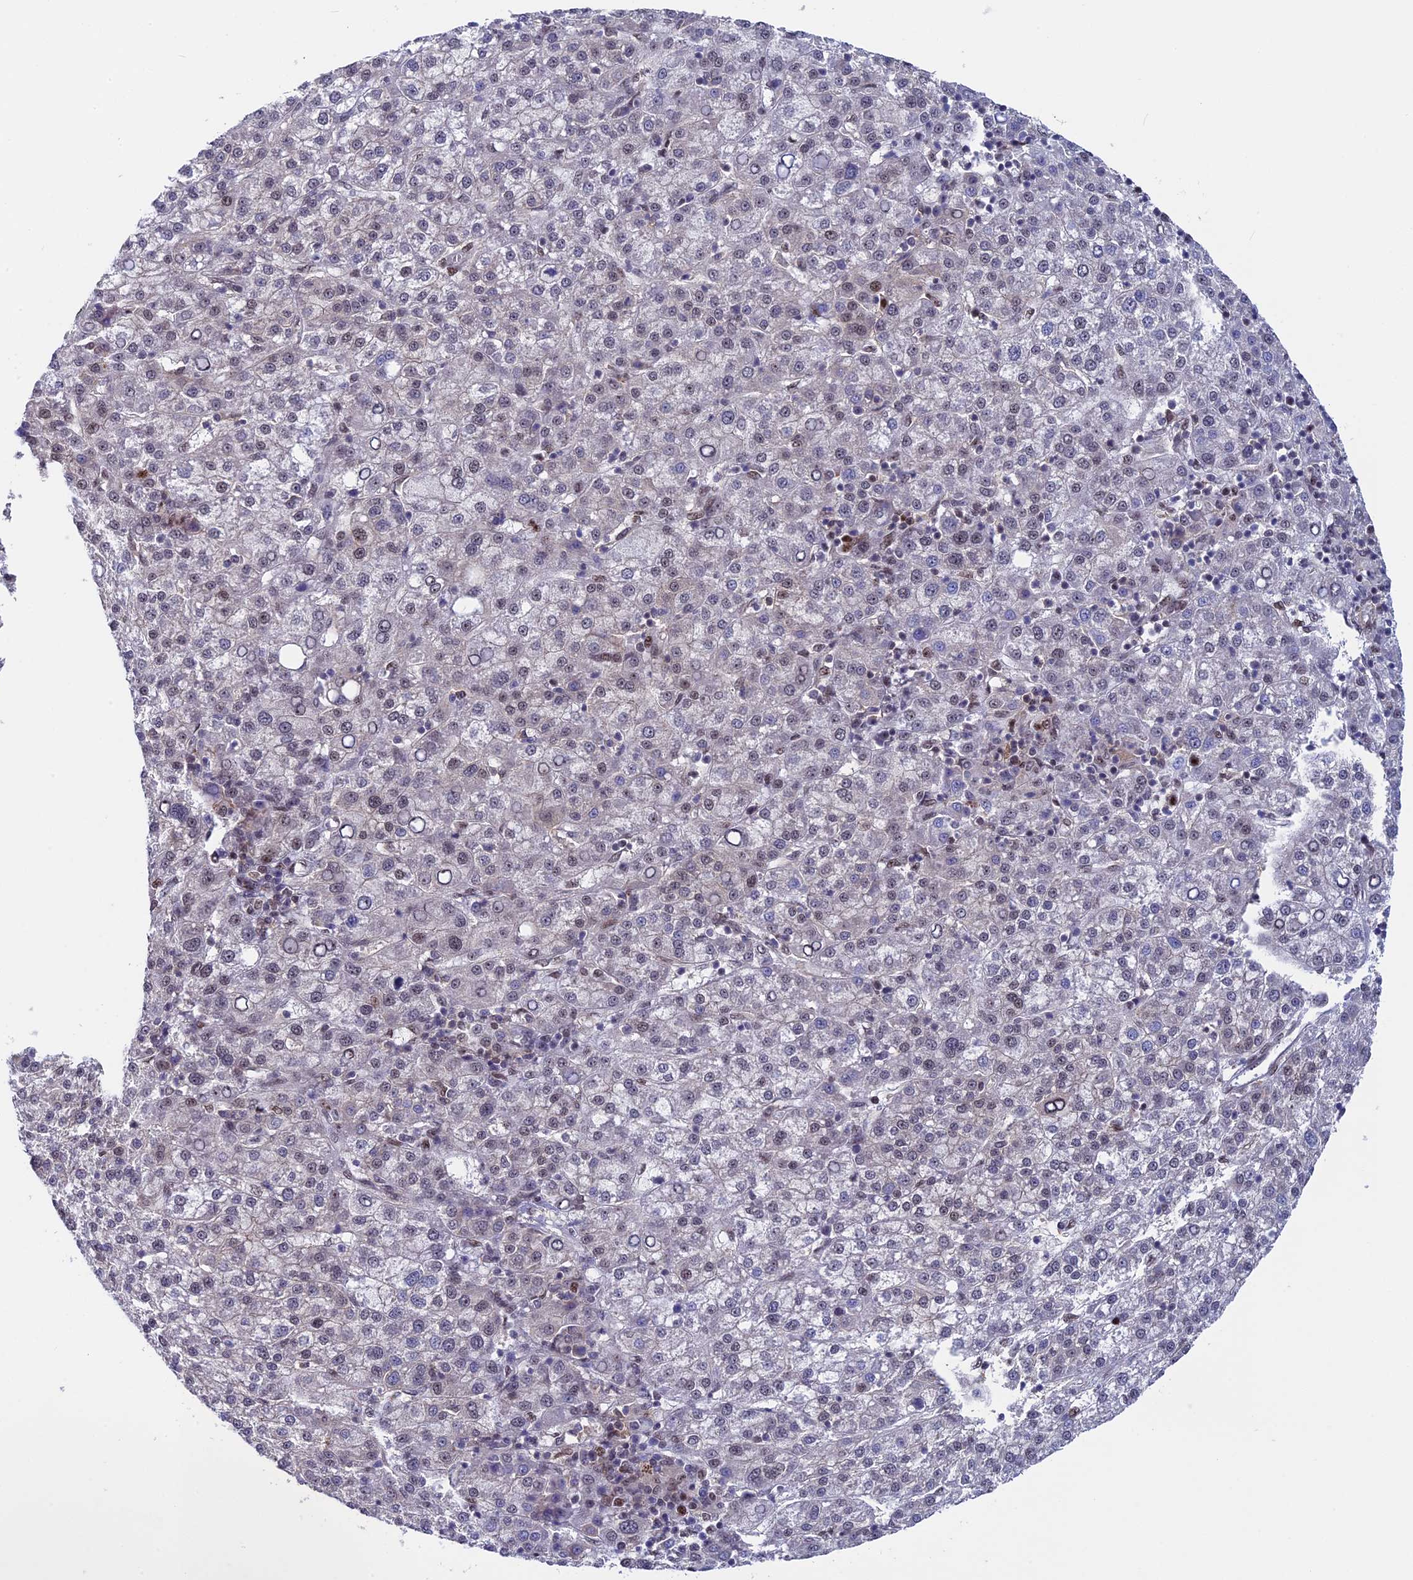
{"staining": {"intensity": "weak", "quantity": "<25%", "location": "nuclear"}, "tissue": "liver cancer", "cell_type": "Tumor cells", "image_type": "cancer", "snomed": [{"axis": "morphology", "description": "Carcinoma, Hepatocellular, NOS"}, {"axis": "topography", "description": "Liver"}], "caption": "Immunohistochemistry (IHC) photomicrograph of human liver cancer stained for a protein (brown), which displays no positivity in tumor cells.", "gene": "CCDC86", "patient": {"sex": "female", "age": 58}}